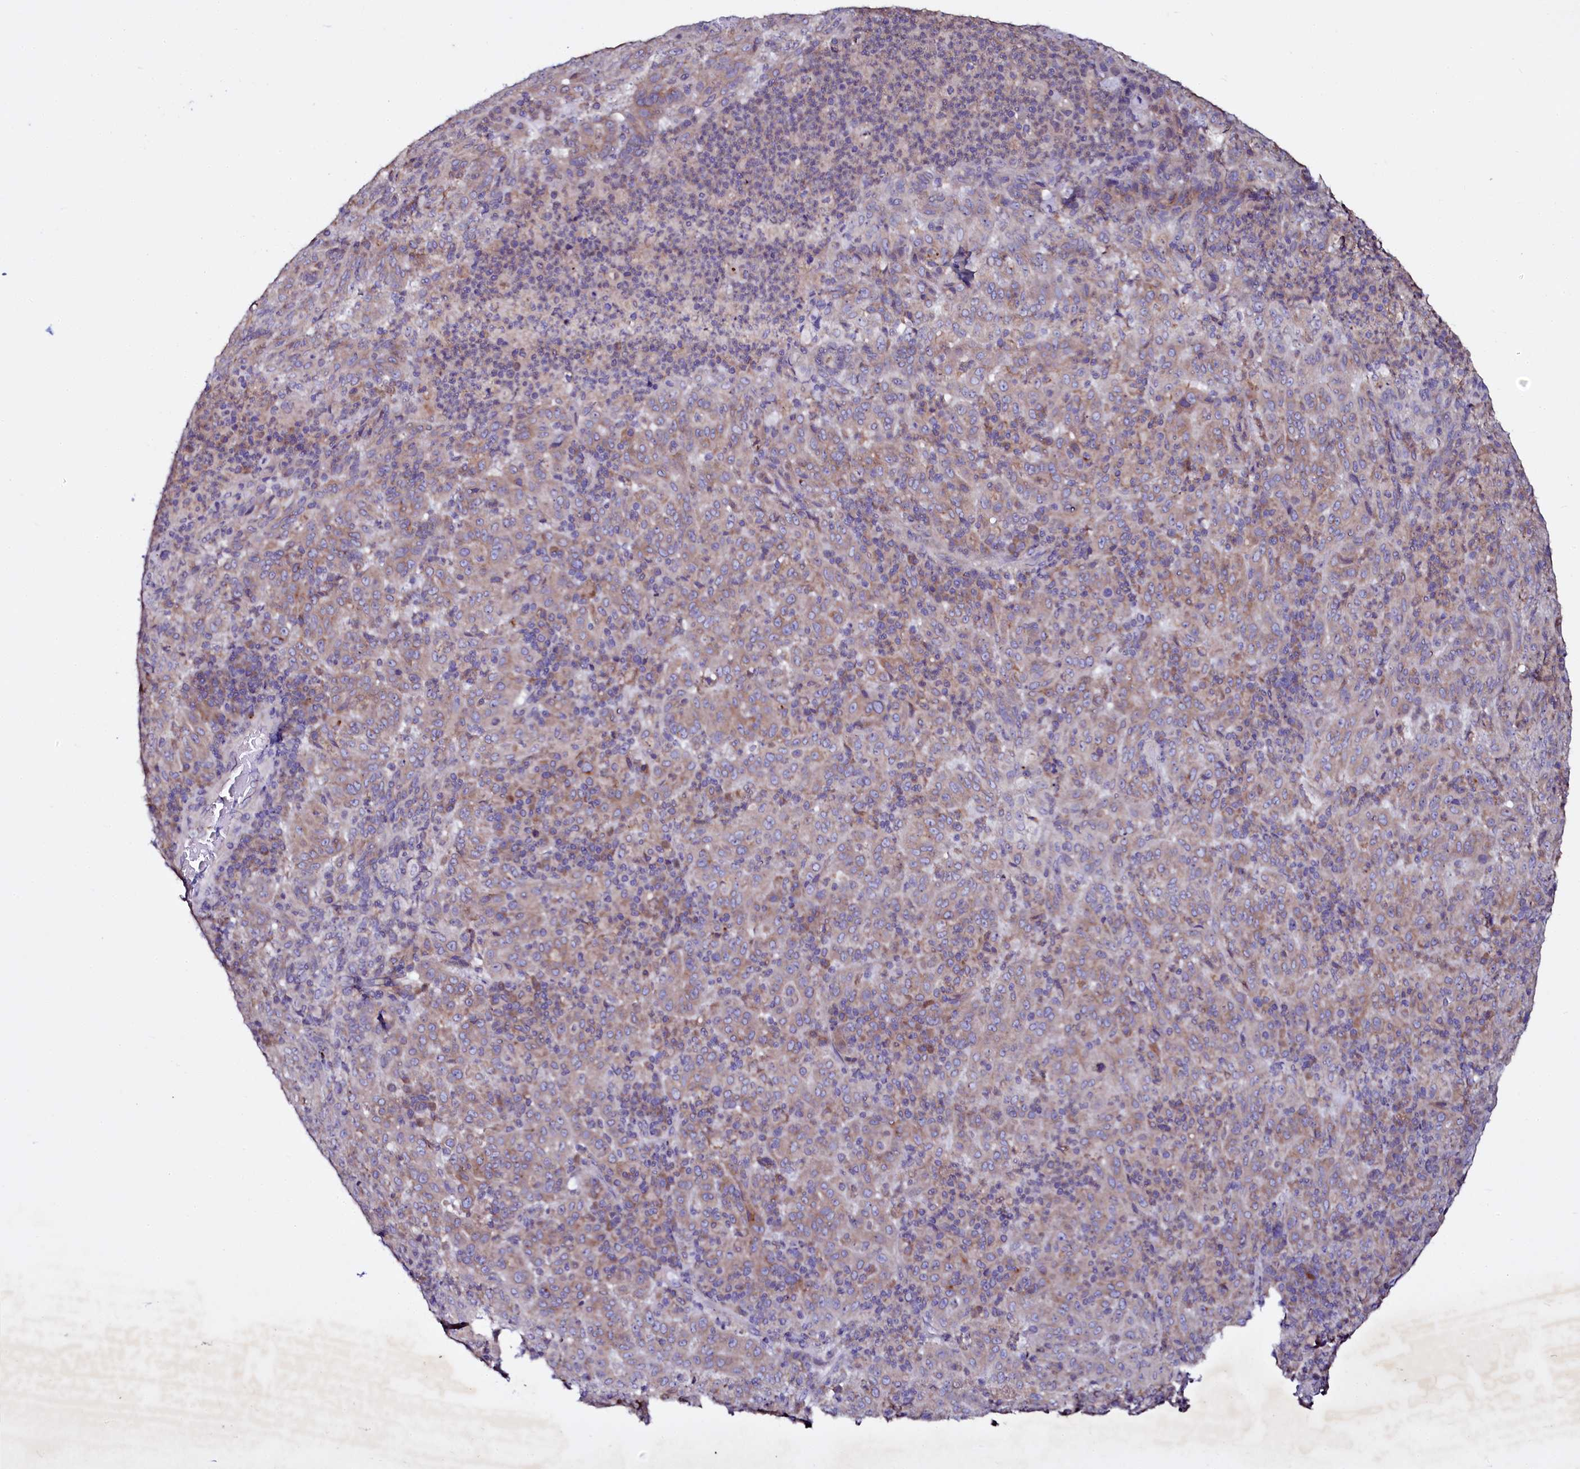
{"staining": {"intensity": "moderate", "quantity": ">75%", "location": "cytoplasmic/membranous"}, "tissue": "pancreatic cancer", "cell_type": "Tumor cells", "image_type": "cancer", "snomed": [{"axis": "morphology", "description": "Adenocarcinoma, NOS"}, {"axis": "topography", "description": "Pancreas"}], "caption": "This is a histology image of immunohistochemistry staining of pancreatic cancer, which shows moderate positivity in the cytoplasmic/membranous of tumor cells.", "gene": "SELENOT", "patient": {"sex": "male", "age": 63}}